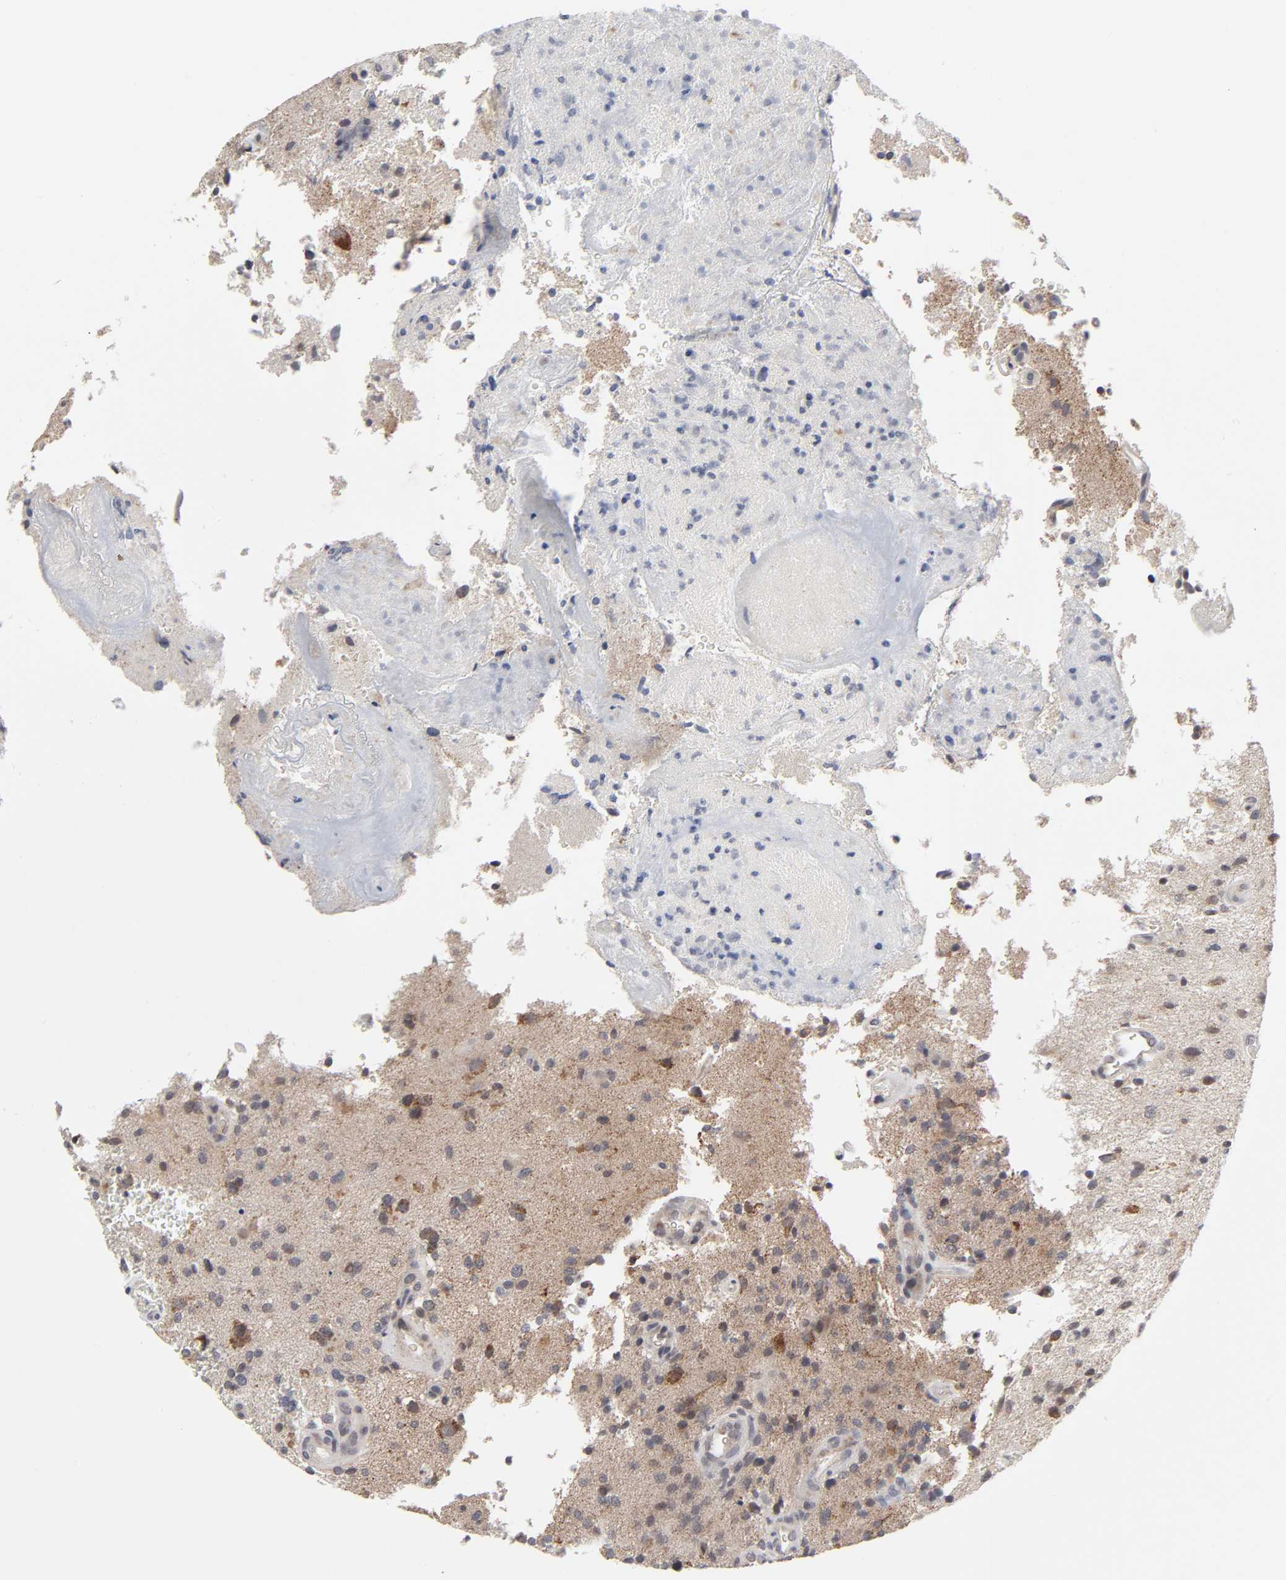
{"staining": {"intensity": "moderate", "quantity": "25%-75%", "location": "cytoplasmic/membranous"}, "tissue": "glioma", "cell_type": "Tumor cells", "image_type": "cancer", "snomed": [{"axis": "morphology", "description": "Normal tissue, NOS"}, {"axis": "morphology", "description": "Glioma, malignant, High grade"}, {"axis": "topography", "description": "Cerebral cortex"}], "caption": "A brown stain shows moderate cytoplasmic/membranous staining of a protein in glioma tumor cells.", "gene": "AUH", "patient": {"sex": "male", "age": 75}}